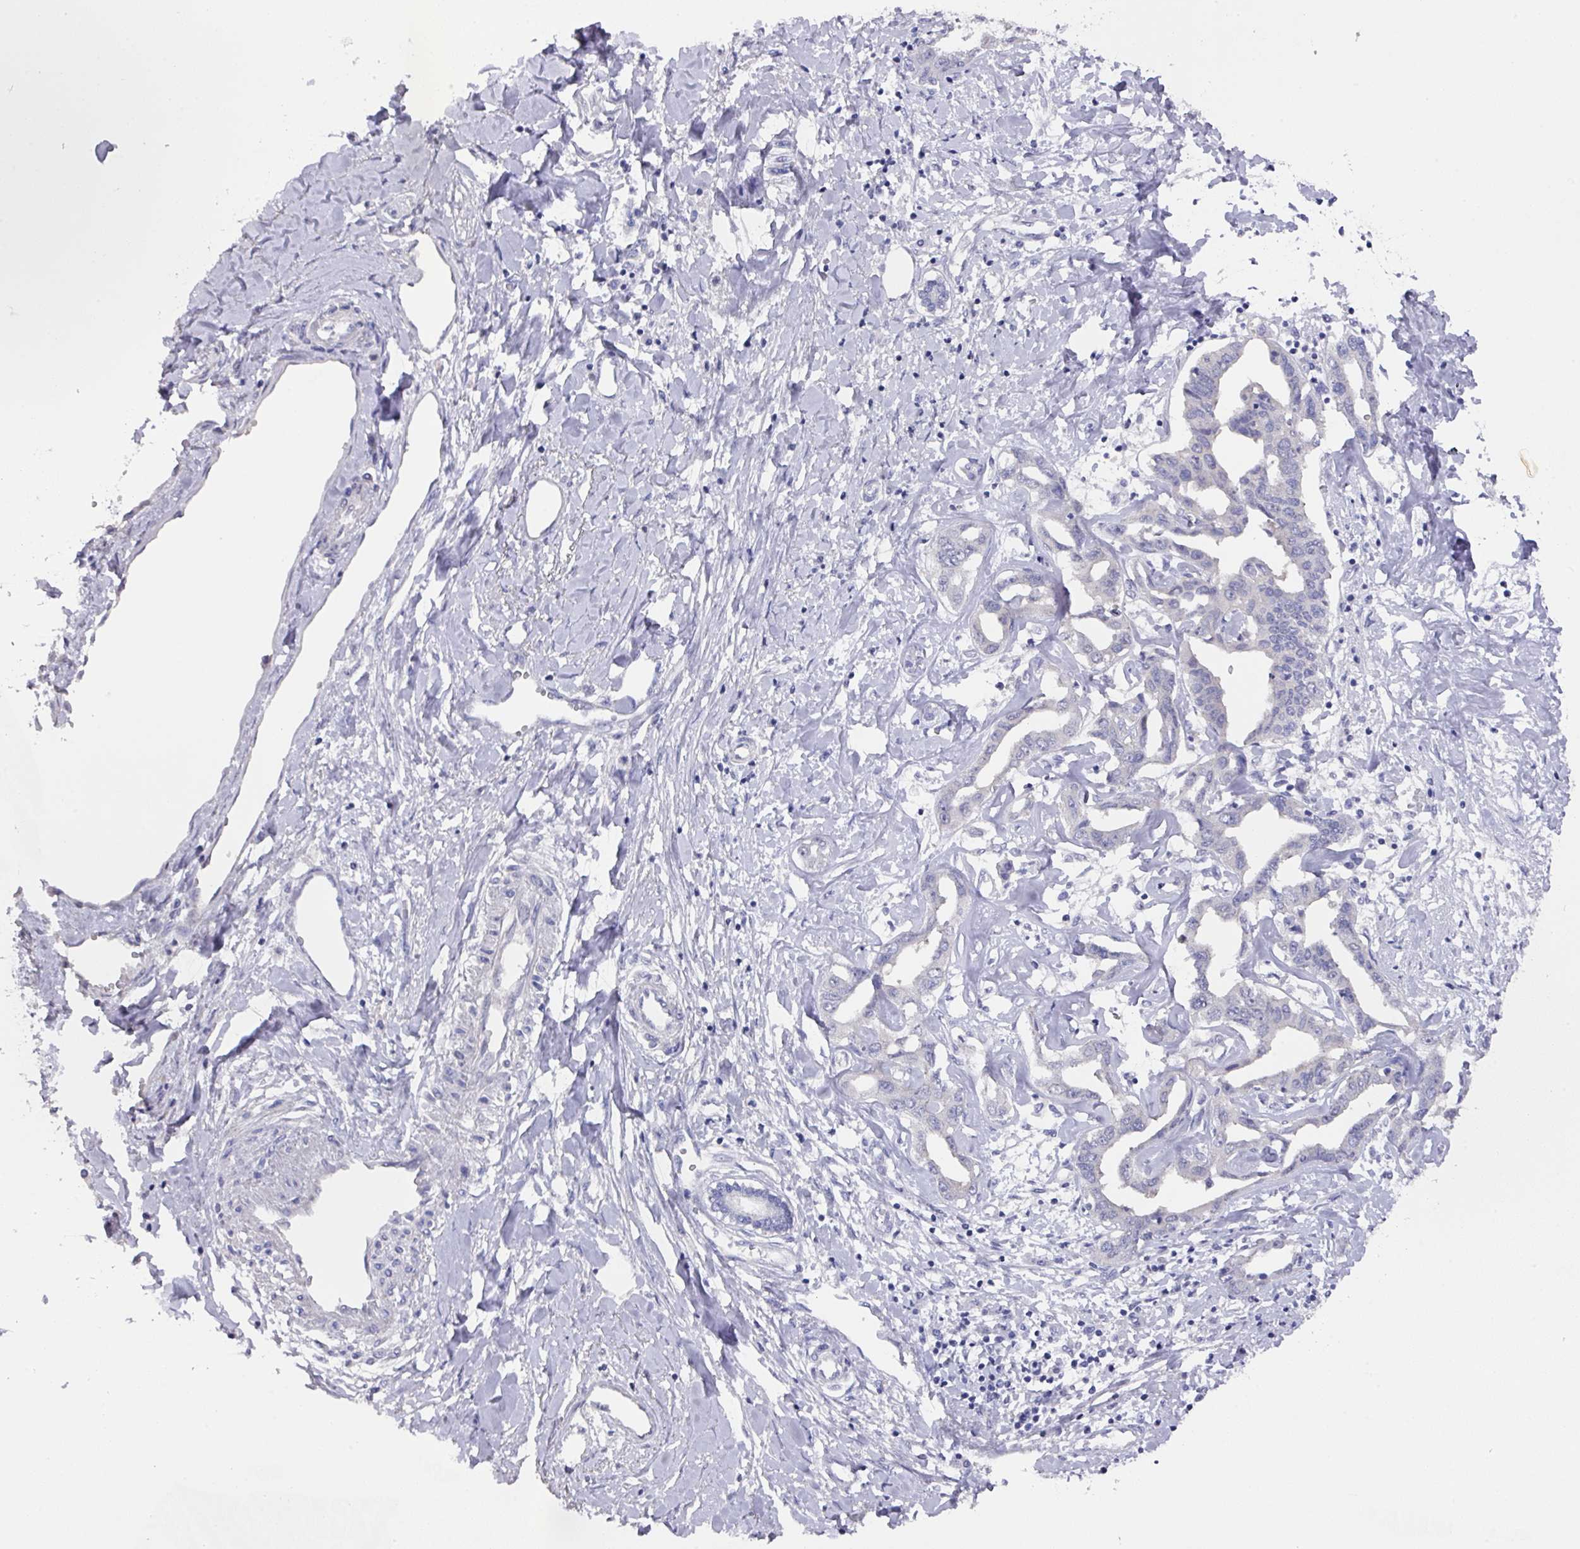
{"staining": {"intensity": "negative", "quantity": "none", "location": "none"}, "tissue": "liver cancer", "cell_type": "Tumor cells", "image_type": "cancer", "snomed": [{"axis": "morphology", "description": "Cholangiocarcinoma"}, {"axis": "topography", "description": "Liver"}], "caption": "Micrograph shows no significant protein staining in tumor cells of liver cholangiocarcinoma.", "gene": "DAZL", "patient": {"sex": "male", "age": 59}}